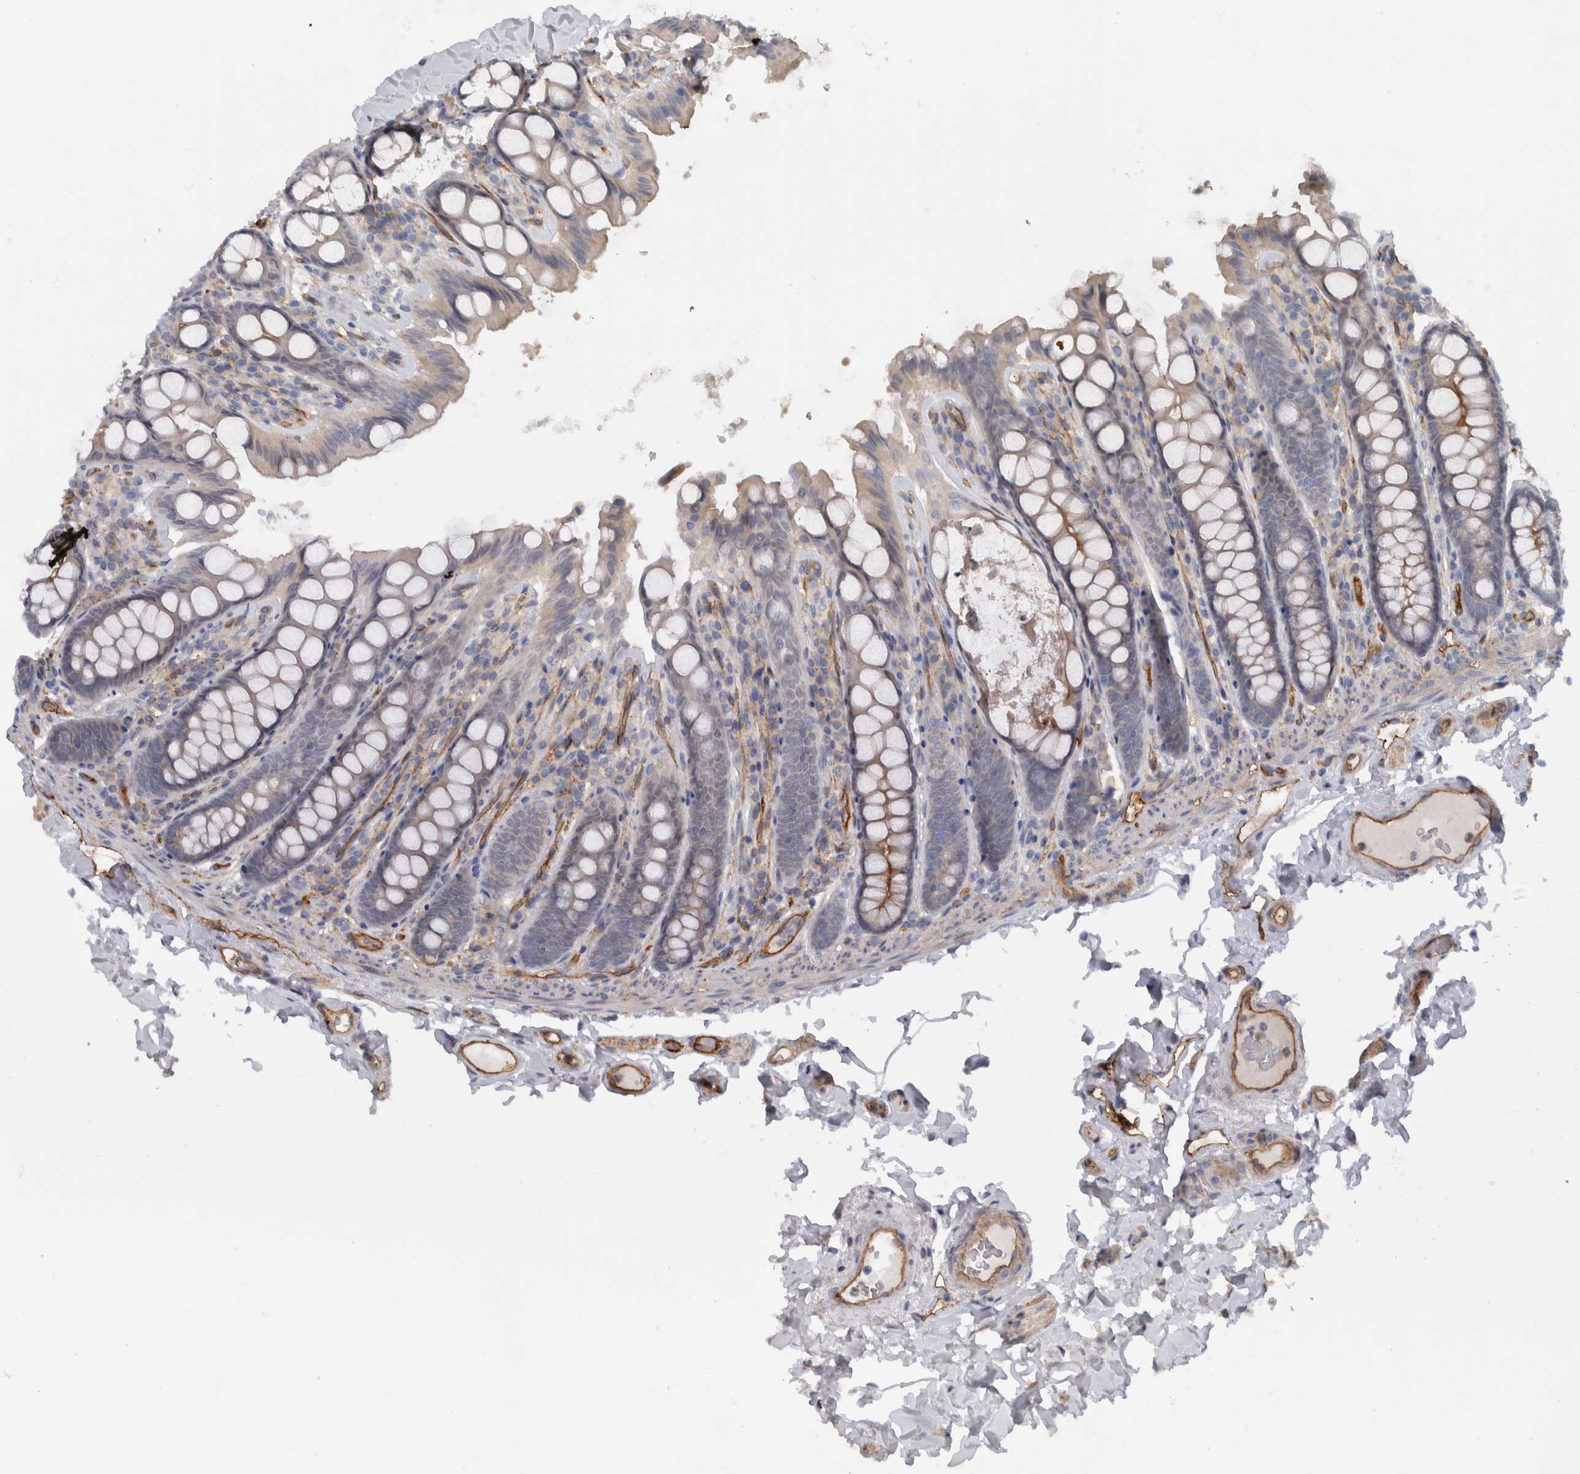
{"staining": {"intensity": "strong", "quantity": ">75%", "location": "cytoplasmic/membranous"}, "tissue": "colon", "cell_type": "Endothelial cells", "image_type": "normal", "snomed": [{"axis": "morphology", "description": "Normal tissue, NOS"}, {"axis": "topography", "description": "Colon"}, {"axis": "topography", "description": "Peripheral nerve tissue"}], "caption": "Endothelial cells exhibit high levels of strong cytoplasmic/membranous expression in approximately >75% of cells in benign colon. (Brightfield microscopy of DAB IHC at high magnification).", "gene": "CD59", "patient": {"sex": "female", "age": 61}}